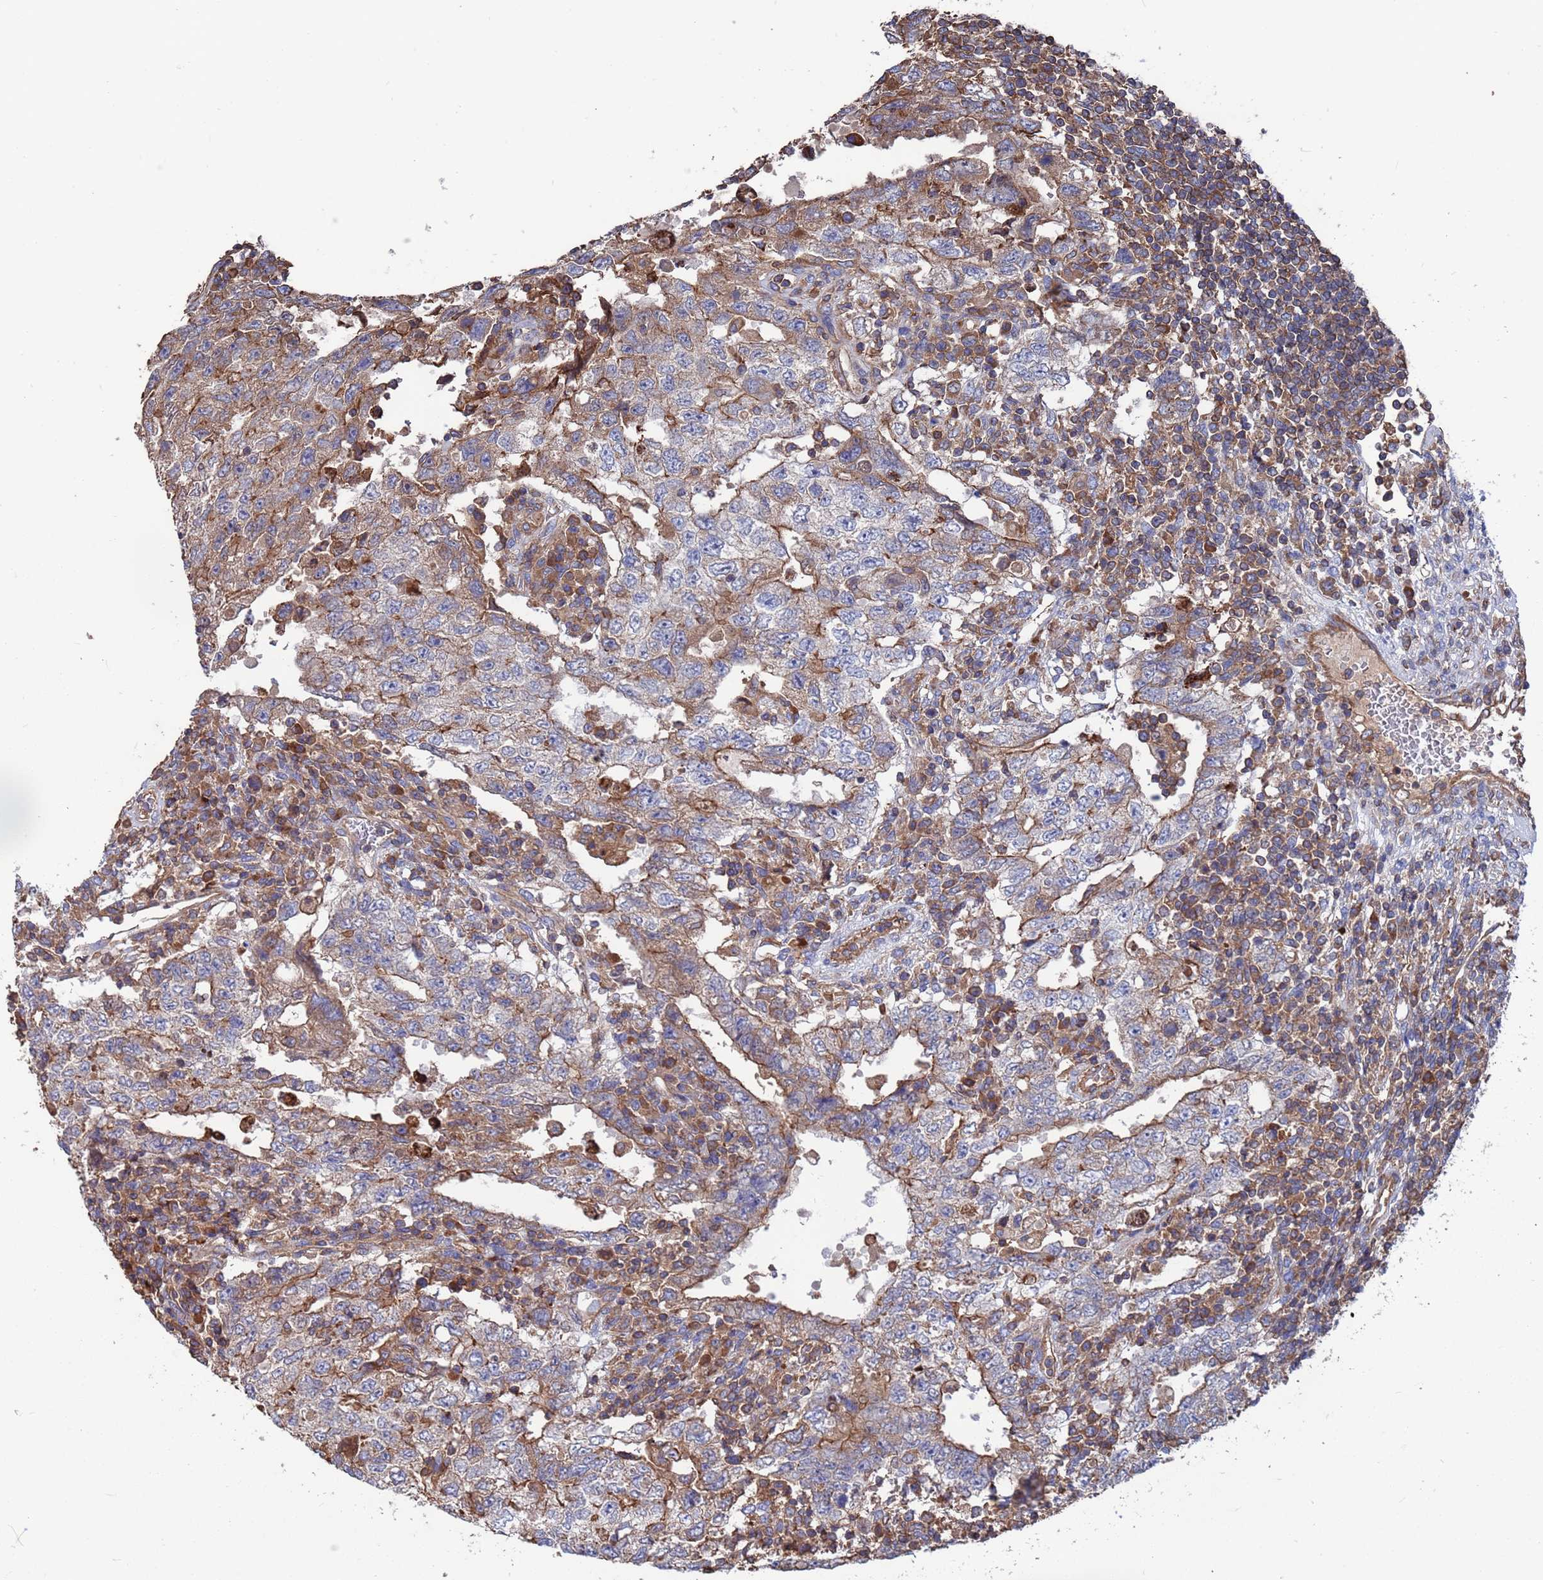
{"staining": {"intensity": "moderate", "quantity": "<25%", "location": "cytoplasmic/membranous"}, "tissue": "testis cancer", "cell_type": "Tumor cells", "image_type": "cancer", "snomed": [{"axis": "morphology", "description": "Carcinoma, Embryonal, NOS"}, {"axis": "topography", "description": "Testis"}], "caption": "Protein analysis of embryonal carcinoma (testis) tissue demonstrates moderate cytoplasmic/membranous expression in approximately <25% of tumor cells. (Stains: DAB (3,3'-diaminobenzidine) in brown, nuclei in blue, Microscopy: brightfield microscopy at high magnification).", "gene": "PYCR1", "patient": {"sex": "male", "age": 26}}